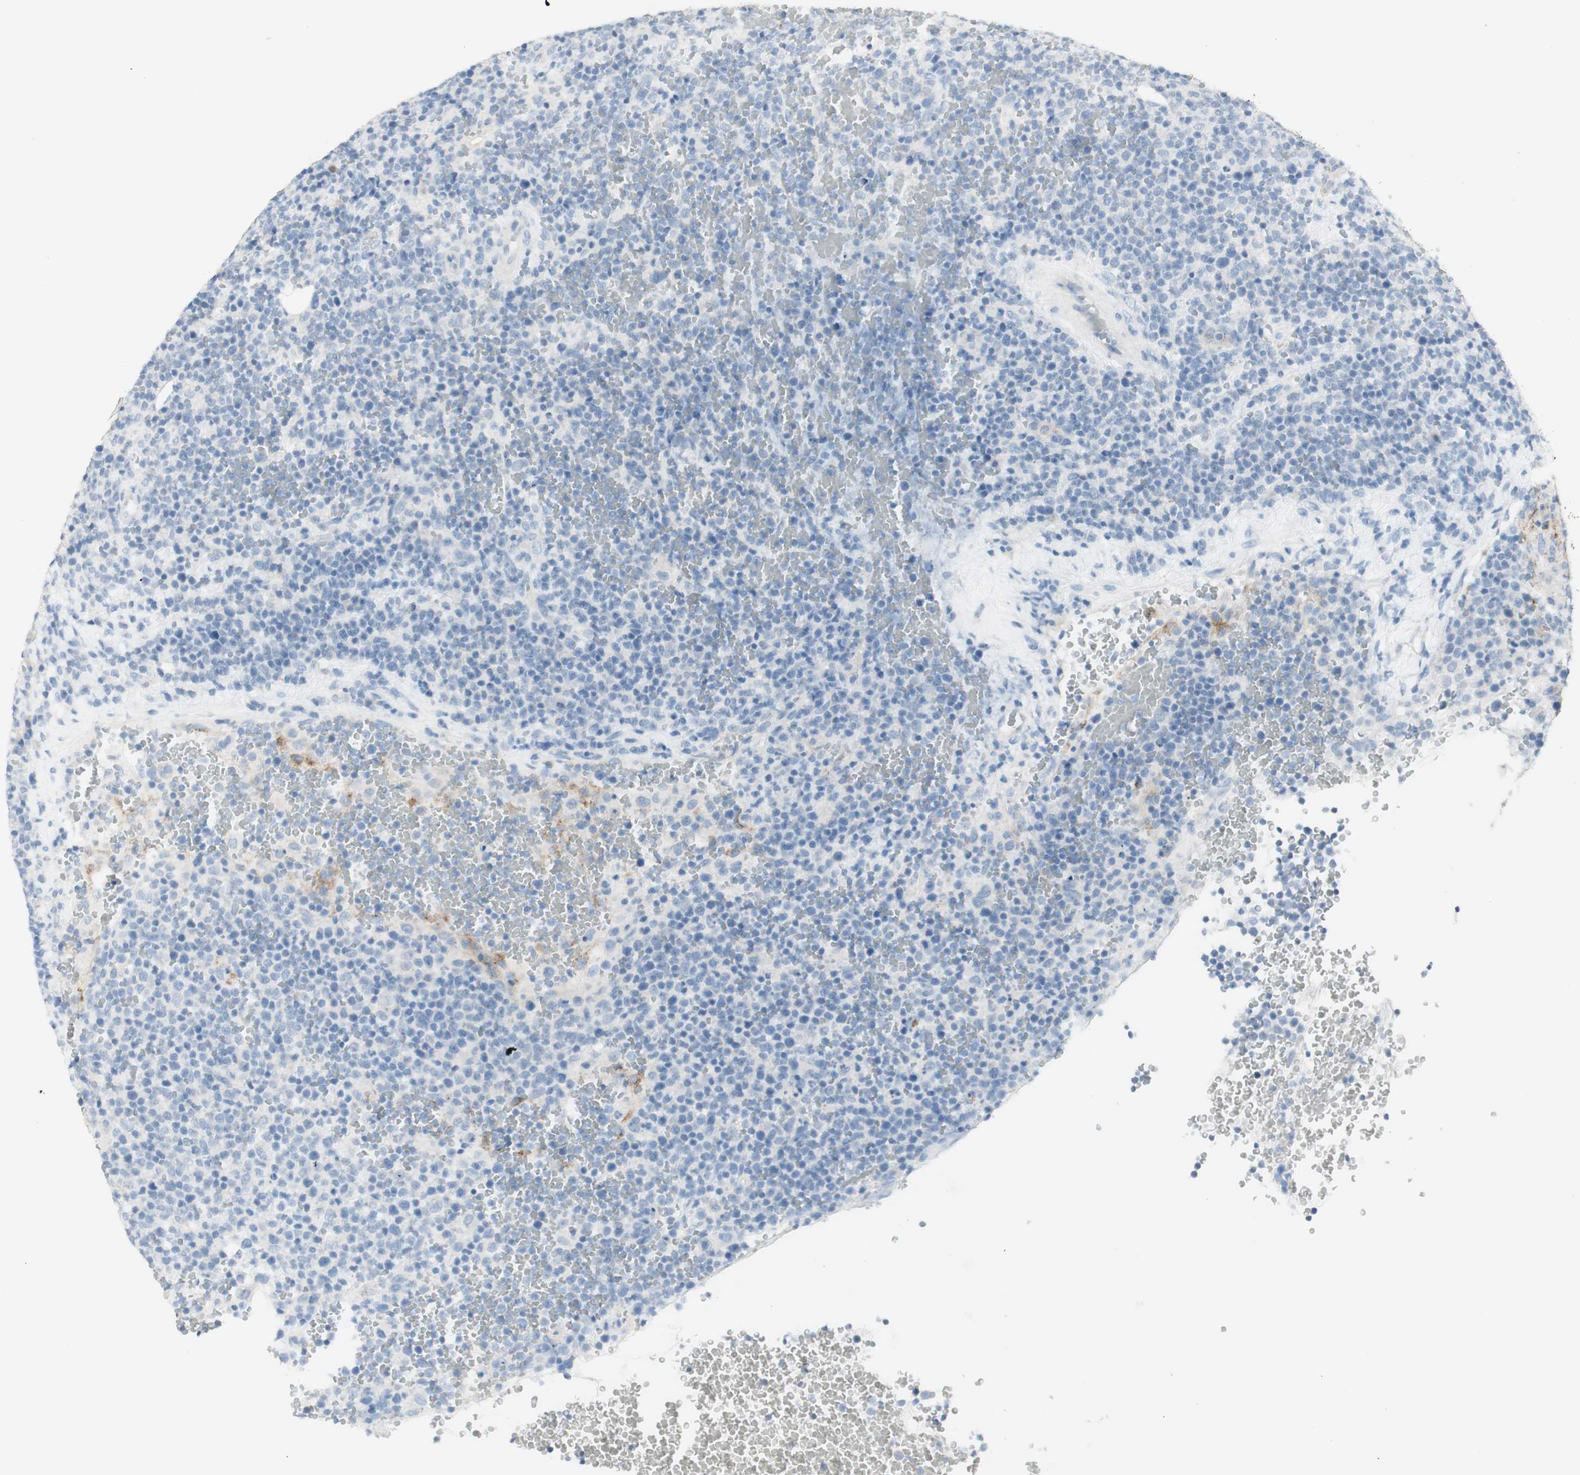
{"staining": {"intensity": "negative", "quantity": "none", "location": "none"}, "tissue": "lymphoma", "cell_type": "Tumor cells", "image_type": "cancer", "snomed": [{"axis": "morphology", "description": "Malignant lymphoma, non-Hodgkin's type, High grade"}, {"axis": "topography", "description": "Lymph node"}], "caption": "This is an immunohistochemistry (IHC) image of human lymphoma. There is no expression in tumor cells.", "gene": "ART3", "patient": {"sex": "male", "age": 61}}